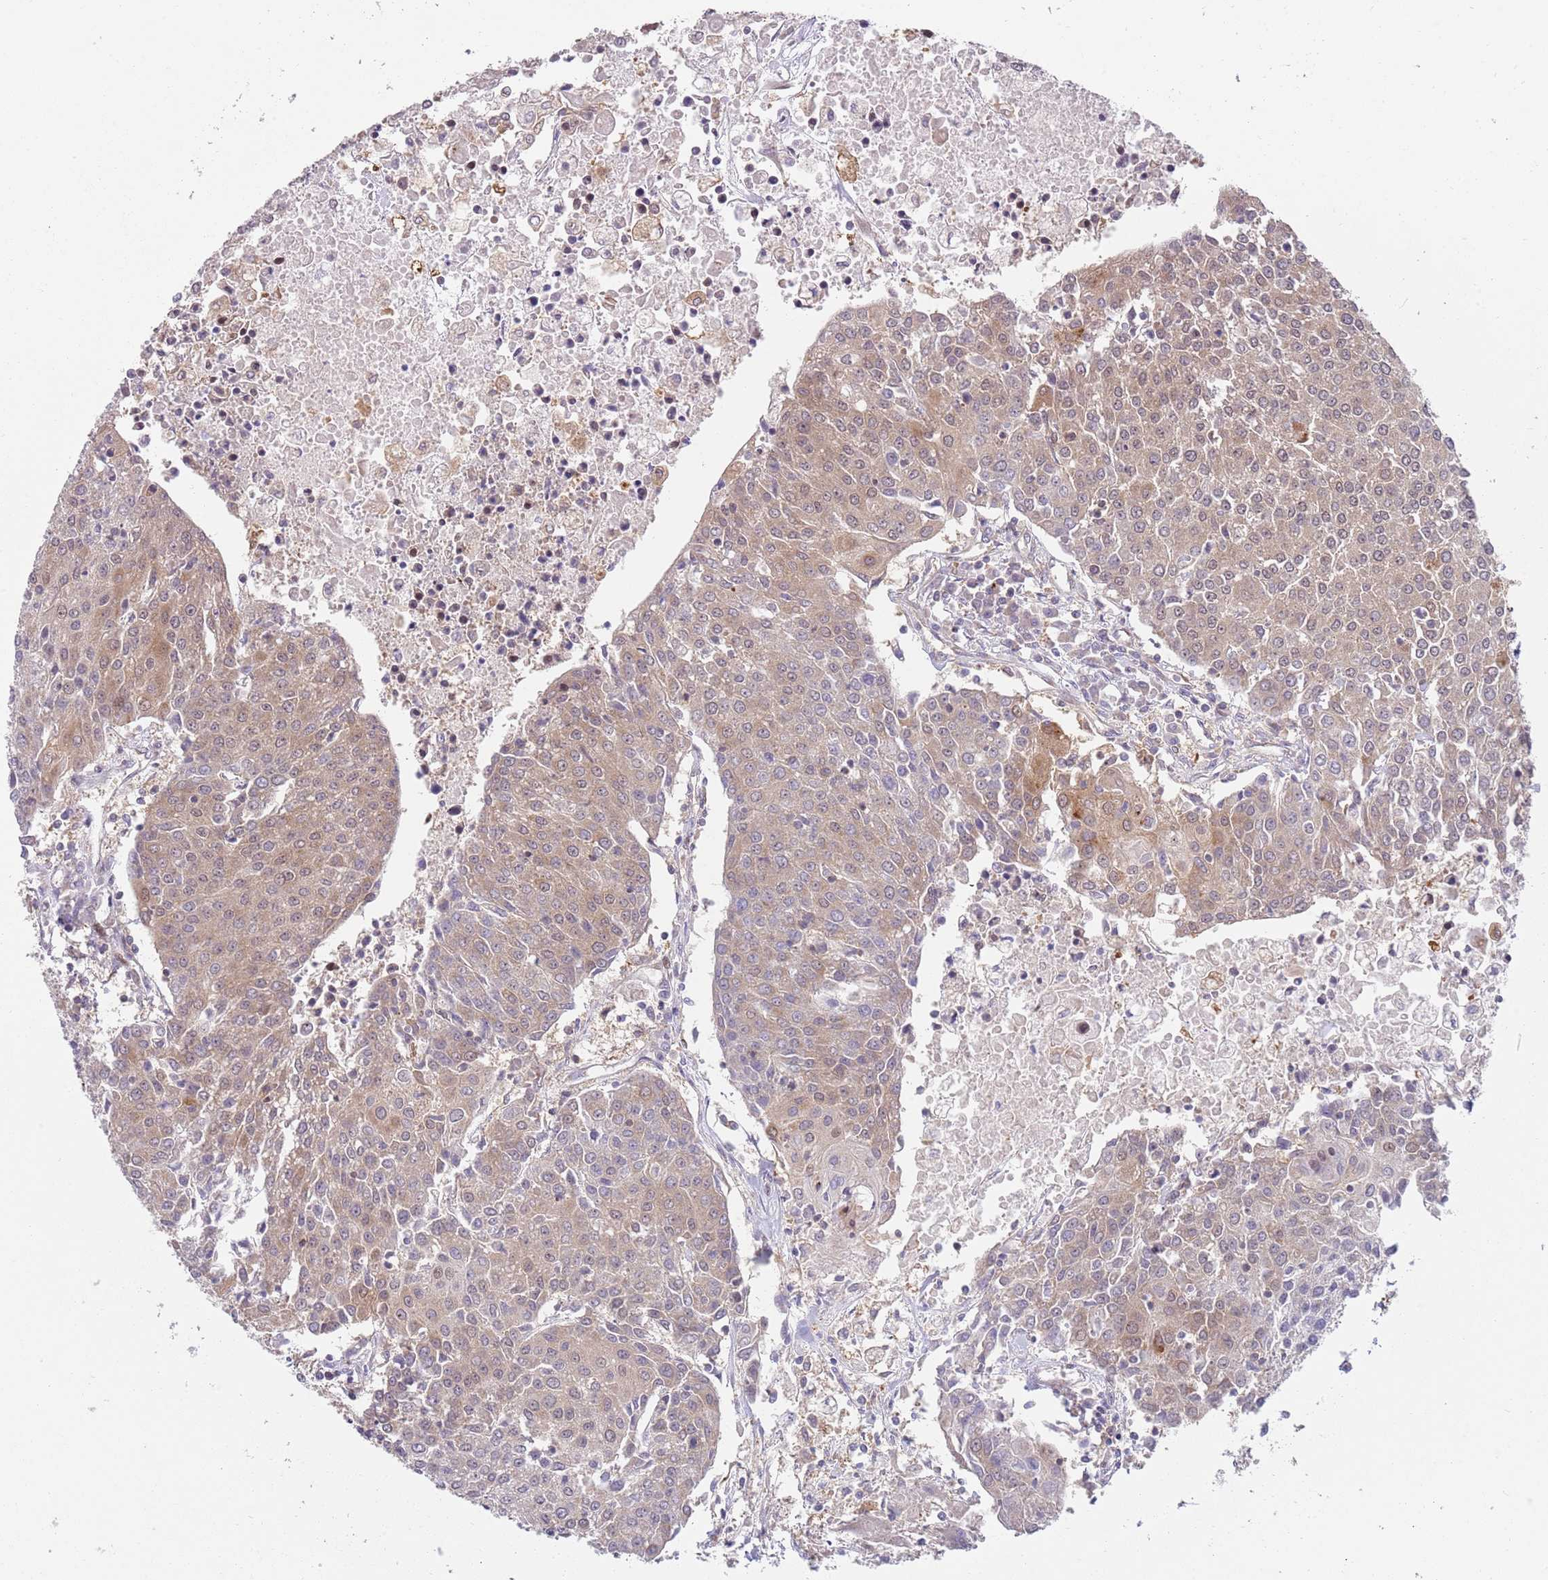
{"staining": {"intensity": "weak", "quantity": "25%-75%", "location": "cytoplasmic/membranous,nuclear"}, "tissue": "urothelial cancer", "cell_type": "Tumor cells", "image_type": "cancer", "snomed": [{"axis": "morphology", "description": "Urothelial carcinoma, High grade"}, {"axis": "topography", "description": "Urinary bladder"}], "caption": "Weak cytoplasmic/membranous and nuclear expression is seen in about 25%-75% of tumor cells in urothelial cancer.", "gene": "GGA1", "patient": {"sex": "female", "age": 85}}